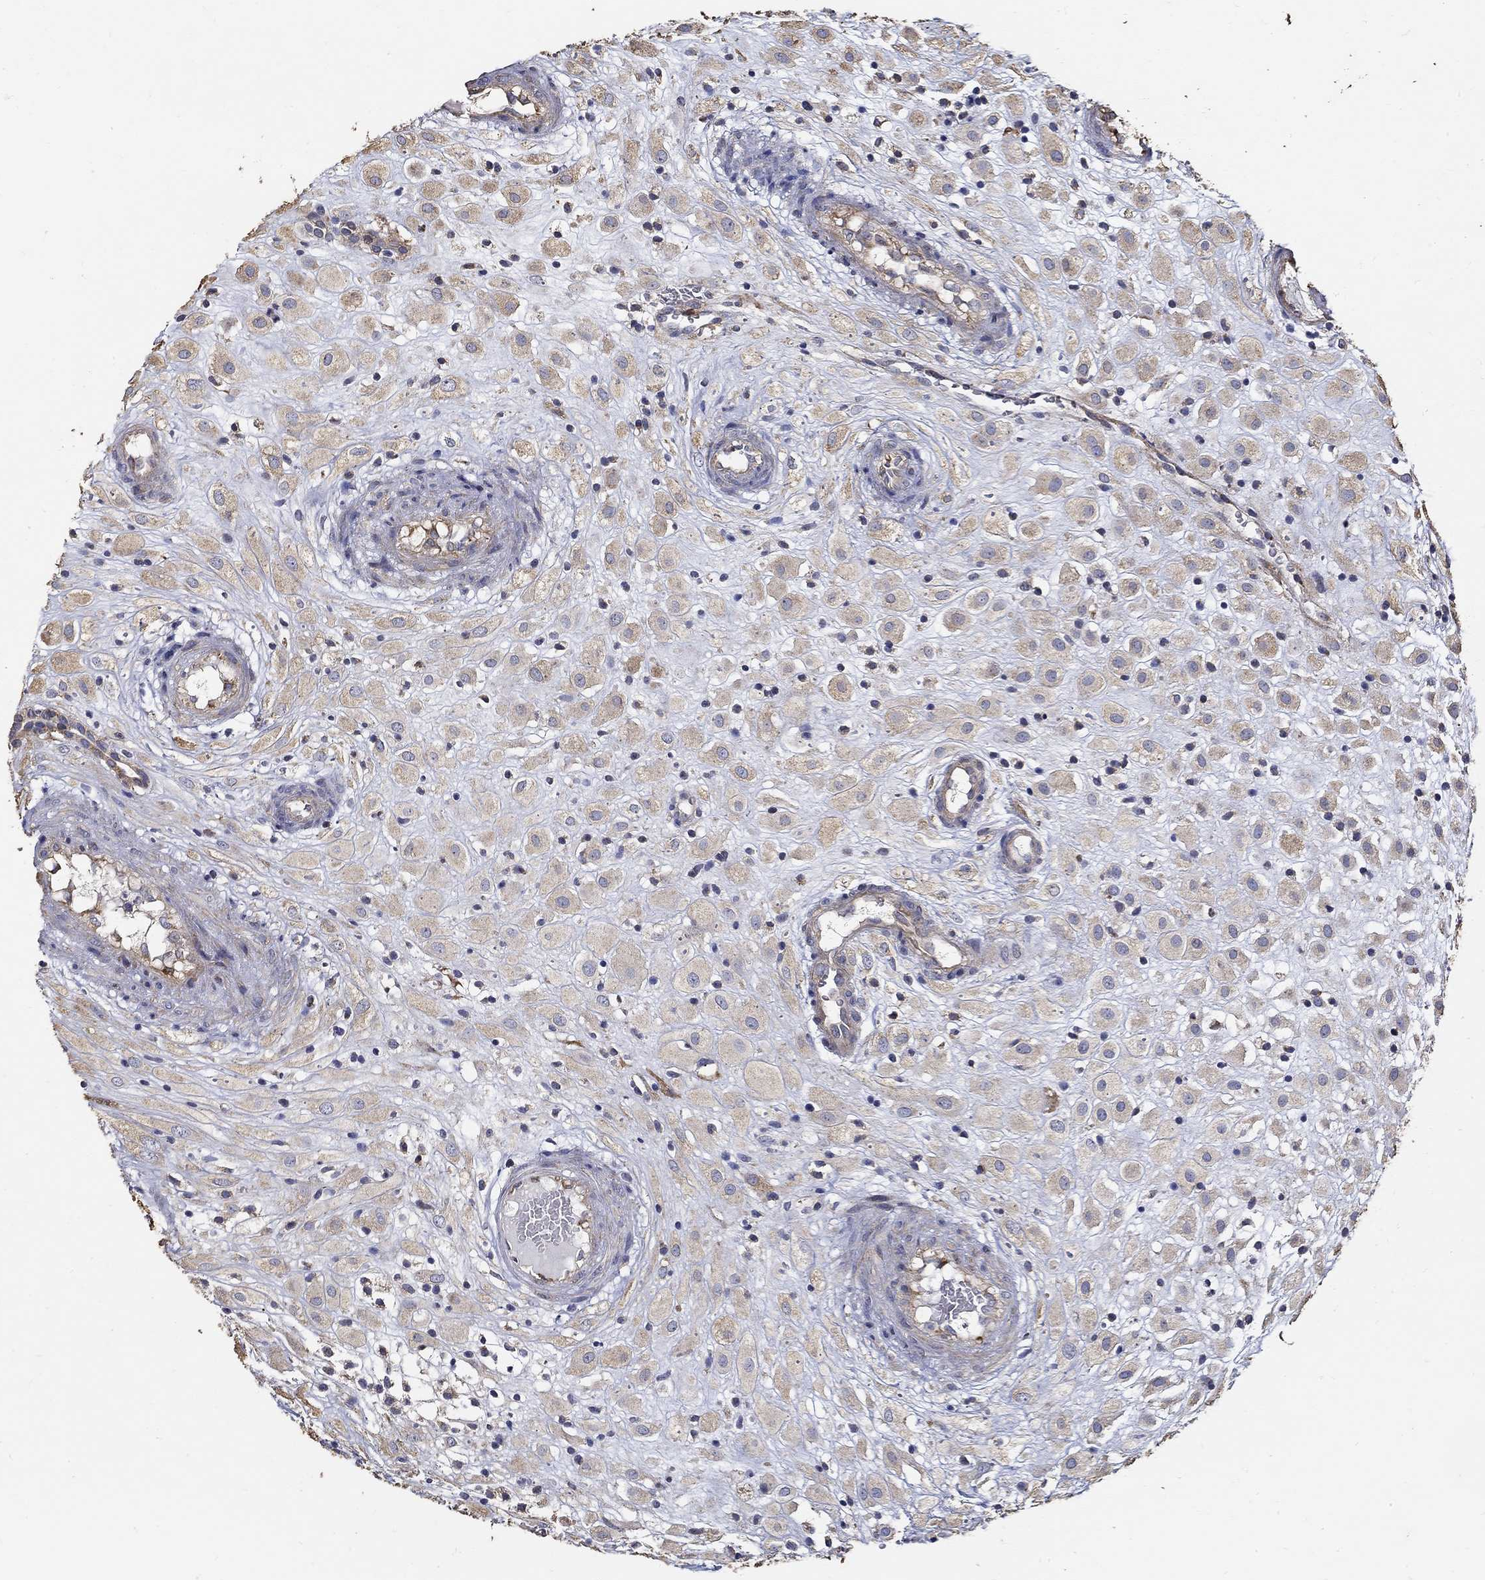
{"staining": {"intensity": "weak", "quantity": ">75%", "location": "cytoplasmic/membranous"}, "tissue": "placenta", "cell_type": "Decidual cells", "image_type": "normal", "snomed": [{"axis": "morphology", "description": "Normal tissue, NOS"}, {"axis": "topography", "description": "Placenta"}], "caption": "Immunohistochemistry image of unremarkable human placenta stained for a protein (brown), which demonstrates low levels of weak cytoplasmic/membranous staining in approximately >75% of decidual cells.", "gene": "EMILIN3", "patient": {"sex": "female", "age": 24}}